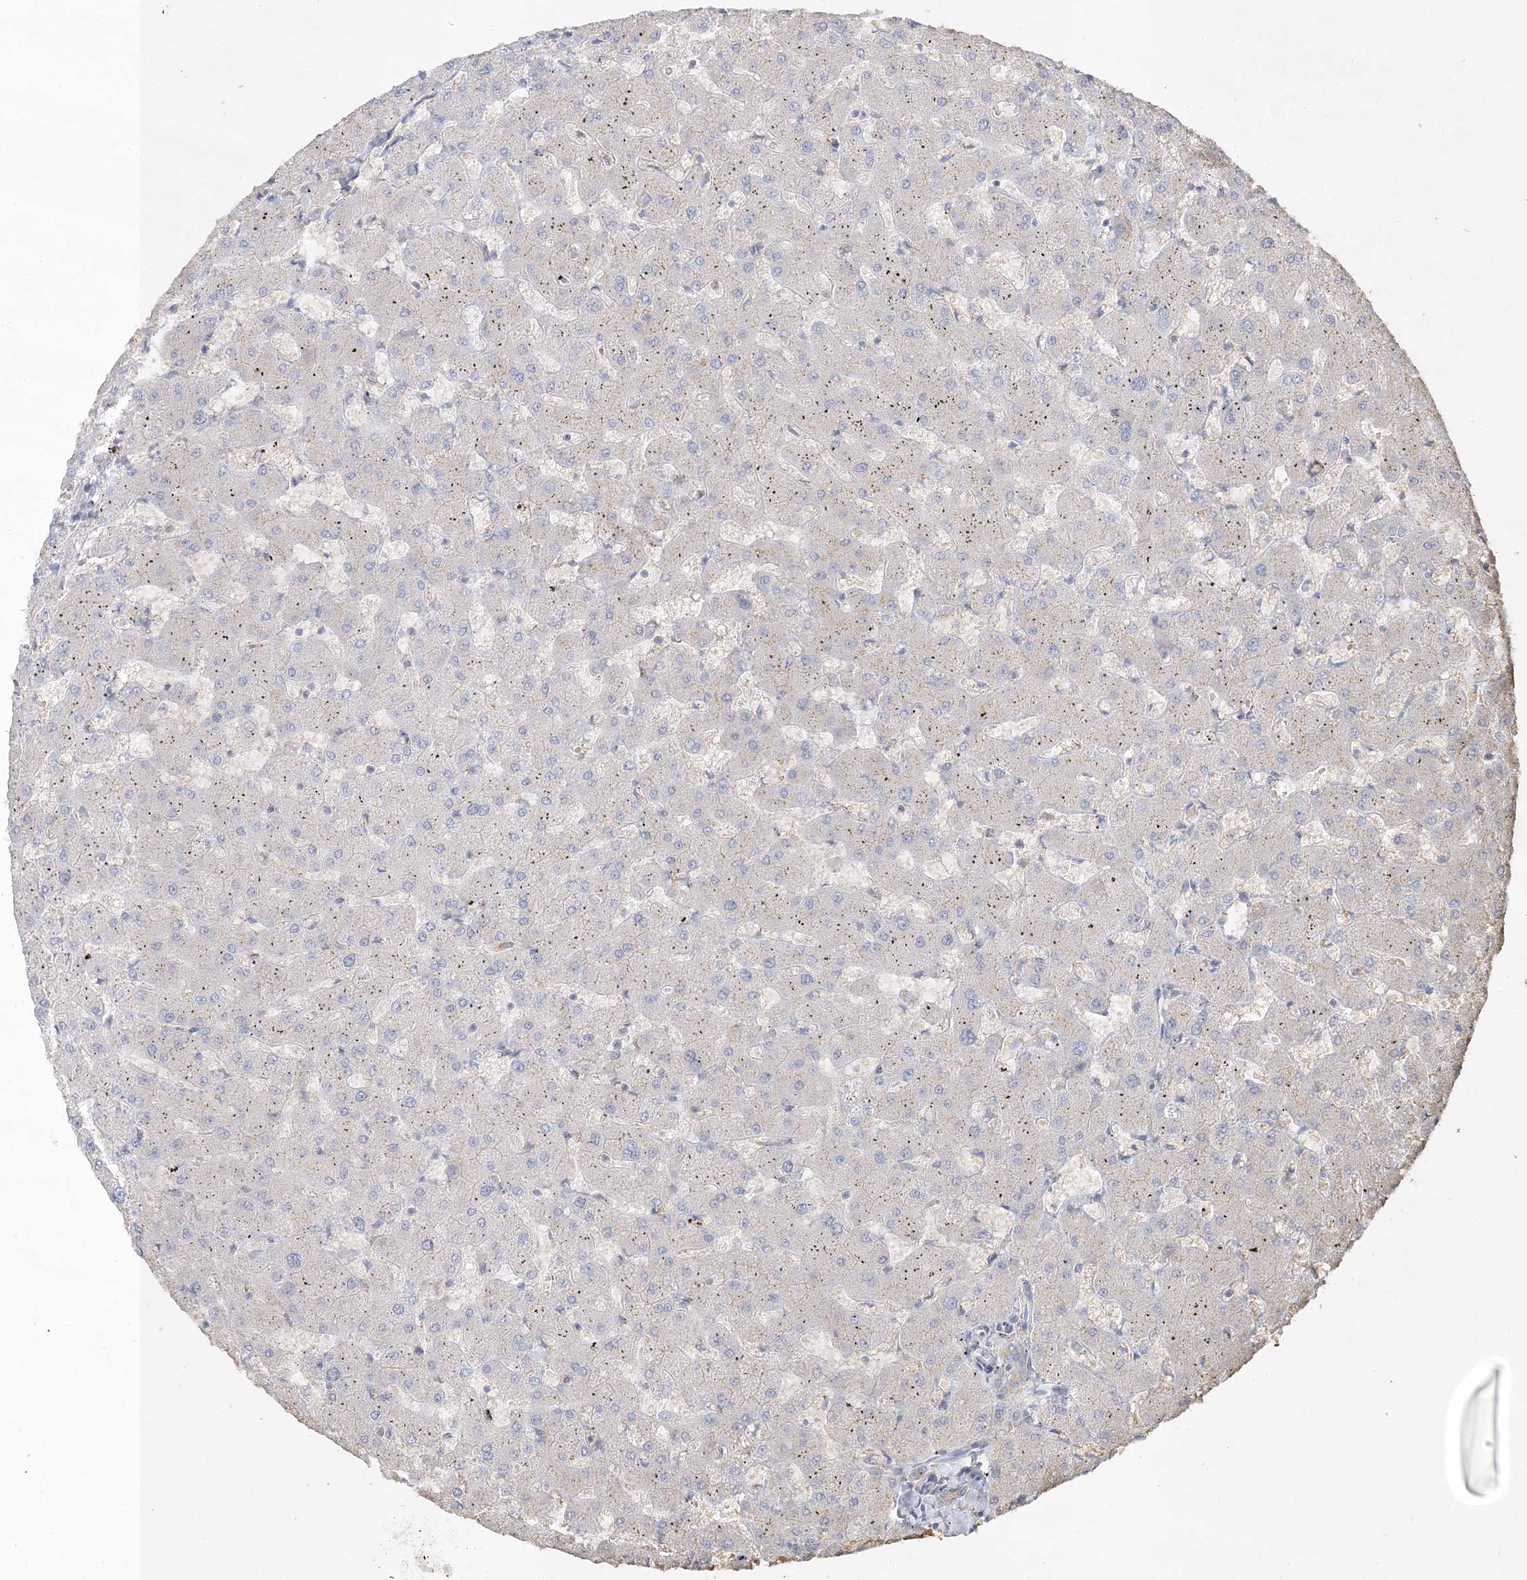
{"staining": {"intensity": "negative", "quantity": "none", "location": "none"}, "tissue": "liver", "cell_type": "Cholangiocytes", "image_type": "normal", "snomed": [{"axis": "morphology", "description": "Normal tissue, NOS"}, {"axis": "topography", "description": "Liver"}], "caption": "Cholangiocytes are negative for brown protein staining in normal liver. The staining was performed using DAB (3,3'-diaminobenzidine) to visualize the protein expression in brown, while the nuclei were stained in blue with hematoxylin (Magnification: 20x).", "gene": "SEC23IP", "patient": {"sex": "female", "age": 63}}